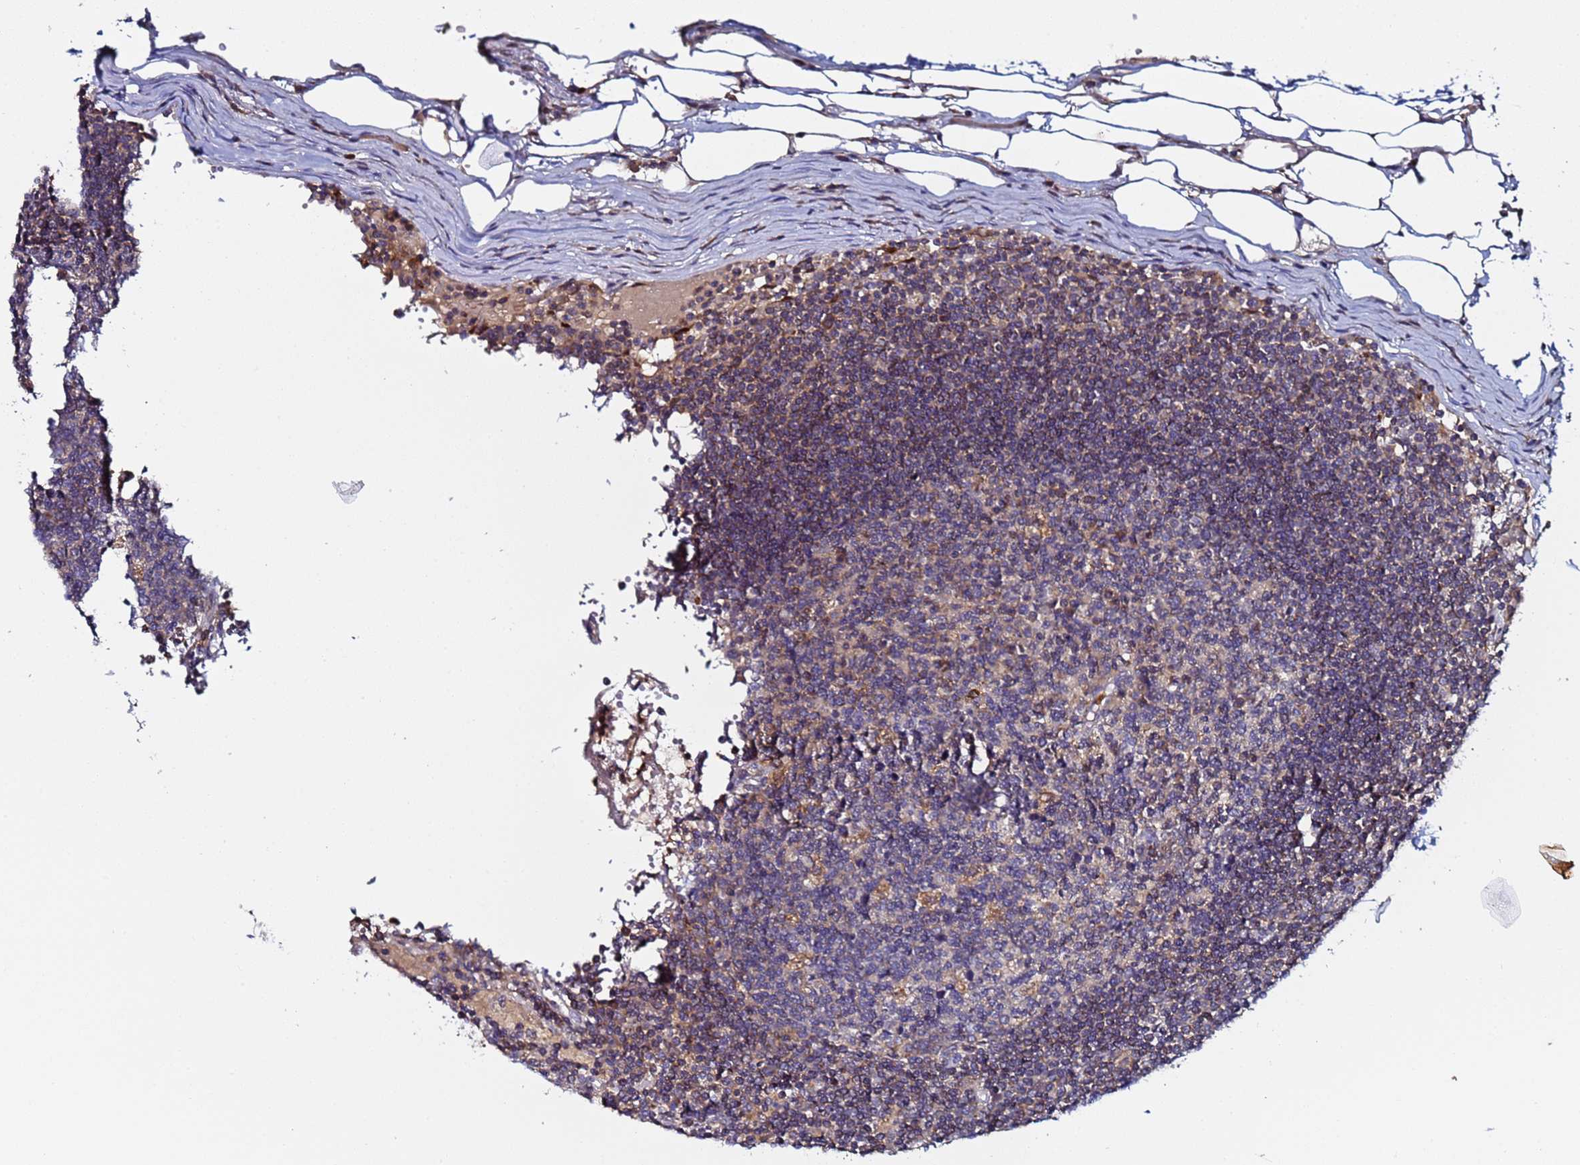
{"staining": {"intensity": "moderate", "quantity": "25%-75%", "location": "cytoplasmic/membranous"}, "tissue": "lymph node", "cell_type": "Germinal center cells", "image_type": "normal", "snomed": [{"axis": "morphology", "description": "Adenocarcinoma, NOS"}, {"axis": "topography", "description": "Lymph node"}], "caption": "A brown stain shows moderate cytoplasmic/membranous expression of a protein in germinal center cells of benign lymph node. The staining was performed using DAB (3,3'-diaminobenzidine), with brown indicating positive protein expression. Nuclei are stained blue with hematoxylin.", "gene": "CCDC127", "patient": {"sex": "female", "age": 62}}